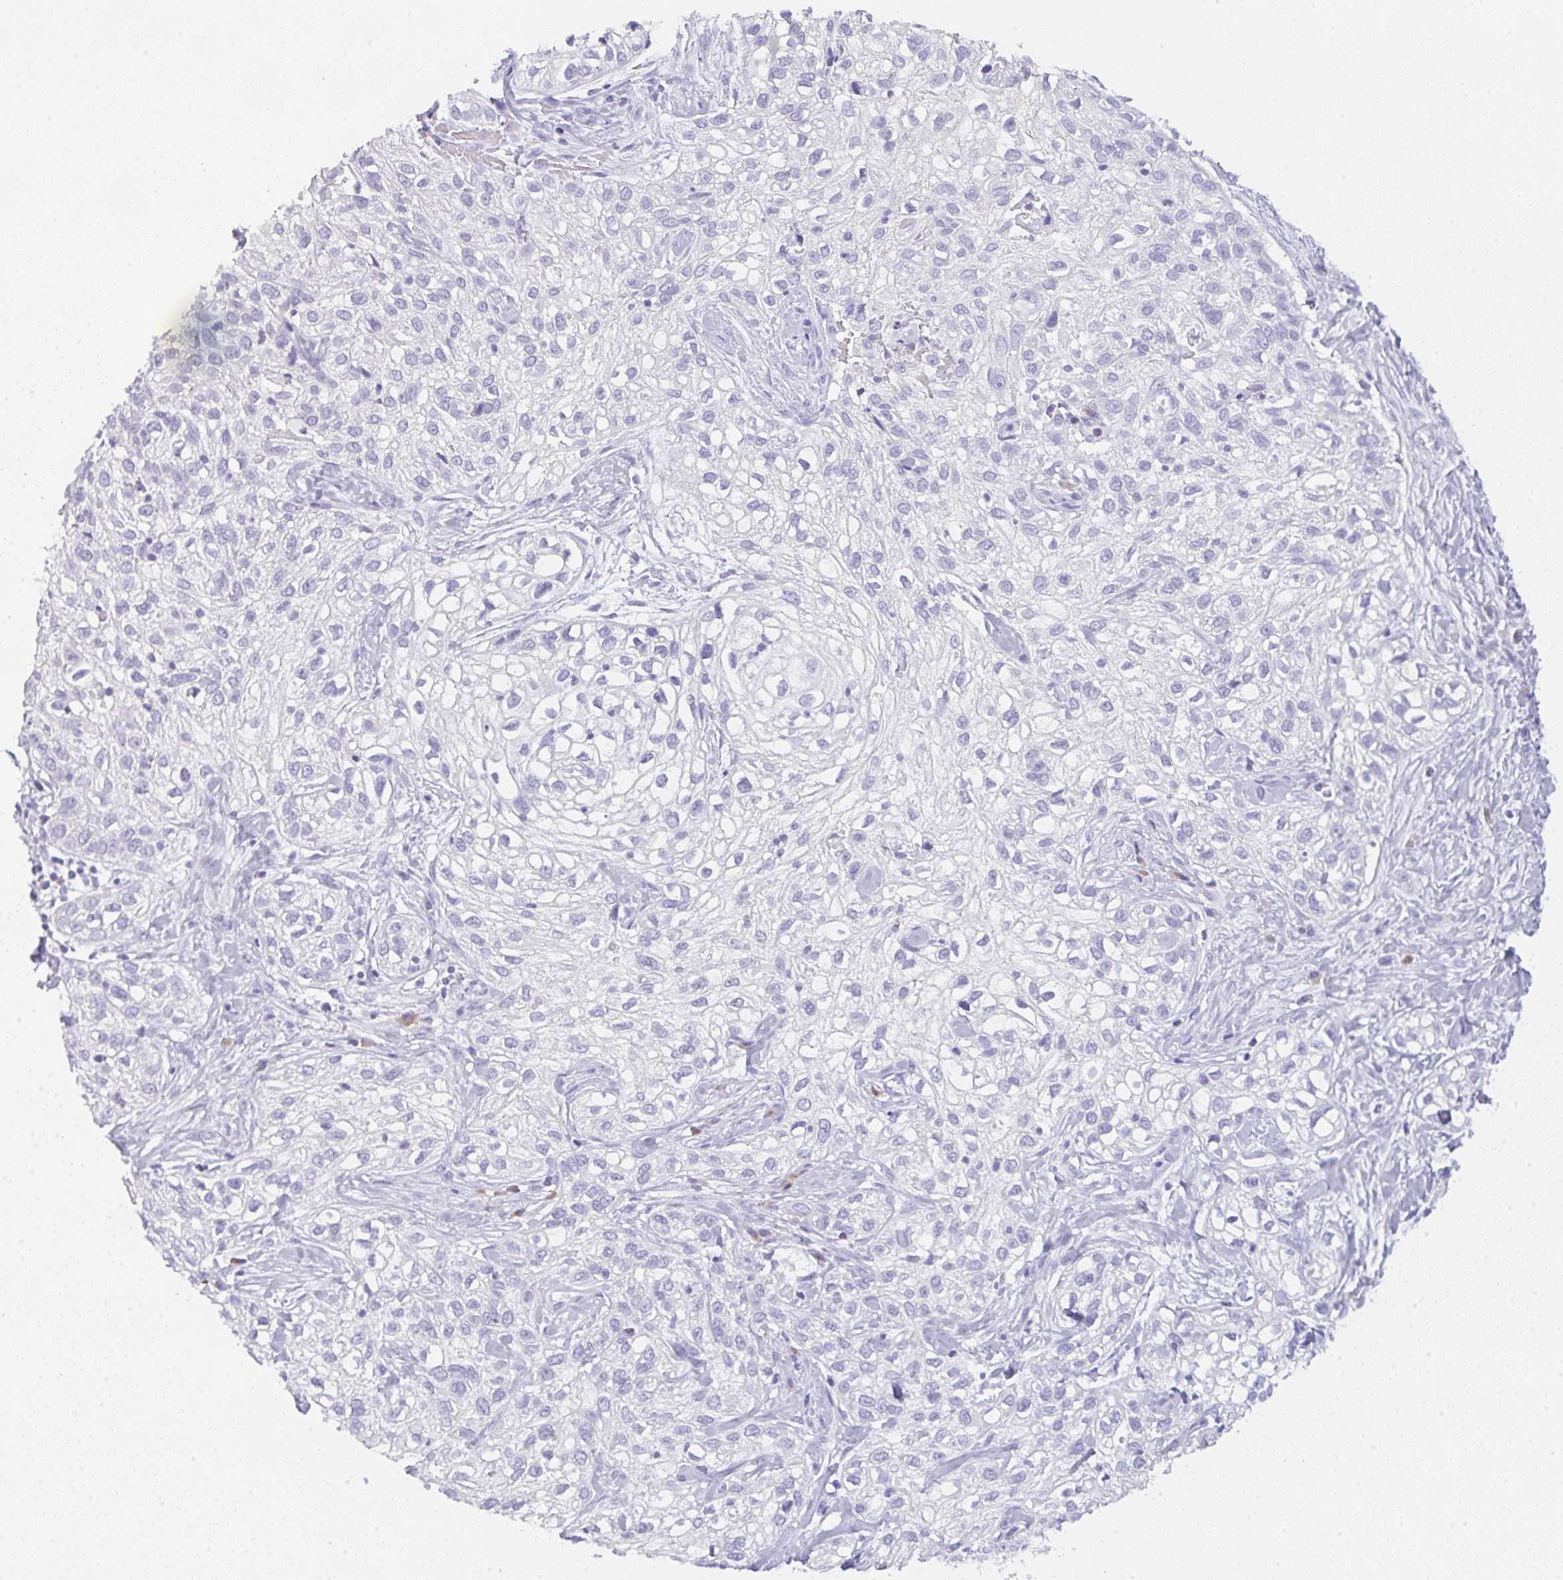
{"staining": {"intensity": "negative", "quantity": "none", "location": "none"}, "tissue": "skin cancer", "cell_type": "Tumor cells", "image_type": "cancer", "snomed": [{"axis": "morphology", "description": "Squamous cell carcinoma, NOS"}, {"axis": "topography", "description": "Skin"}], "caption": "Tumor cells show no significant protein staining in skin cancer.", "gene": "LPAR4", "patient": {"sex": "male", "age": 82}}